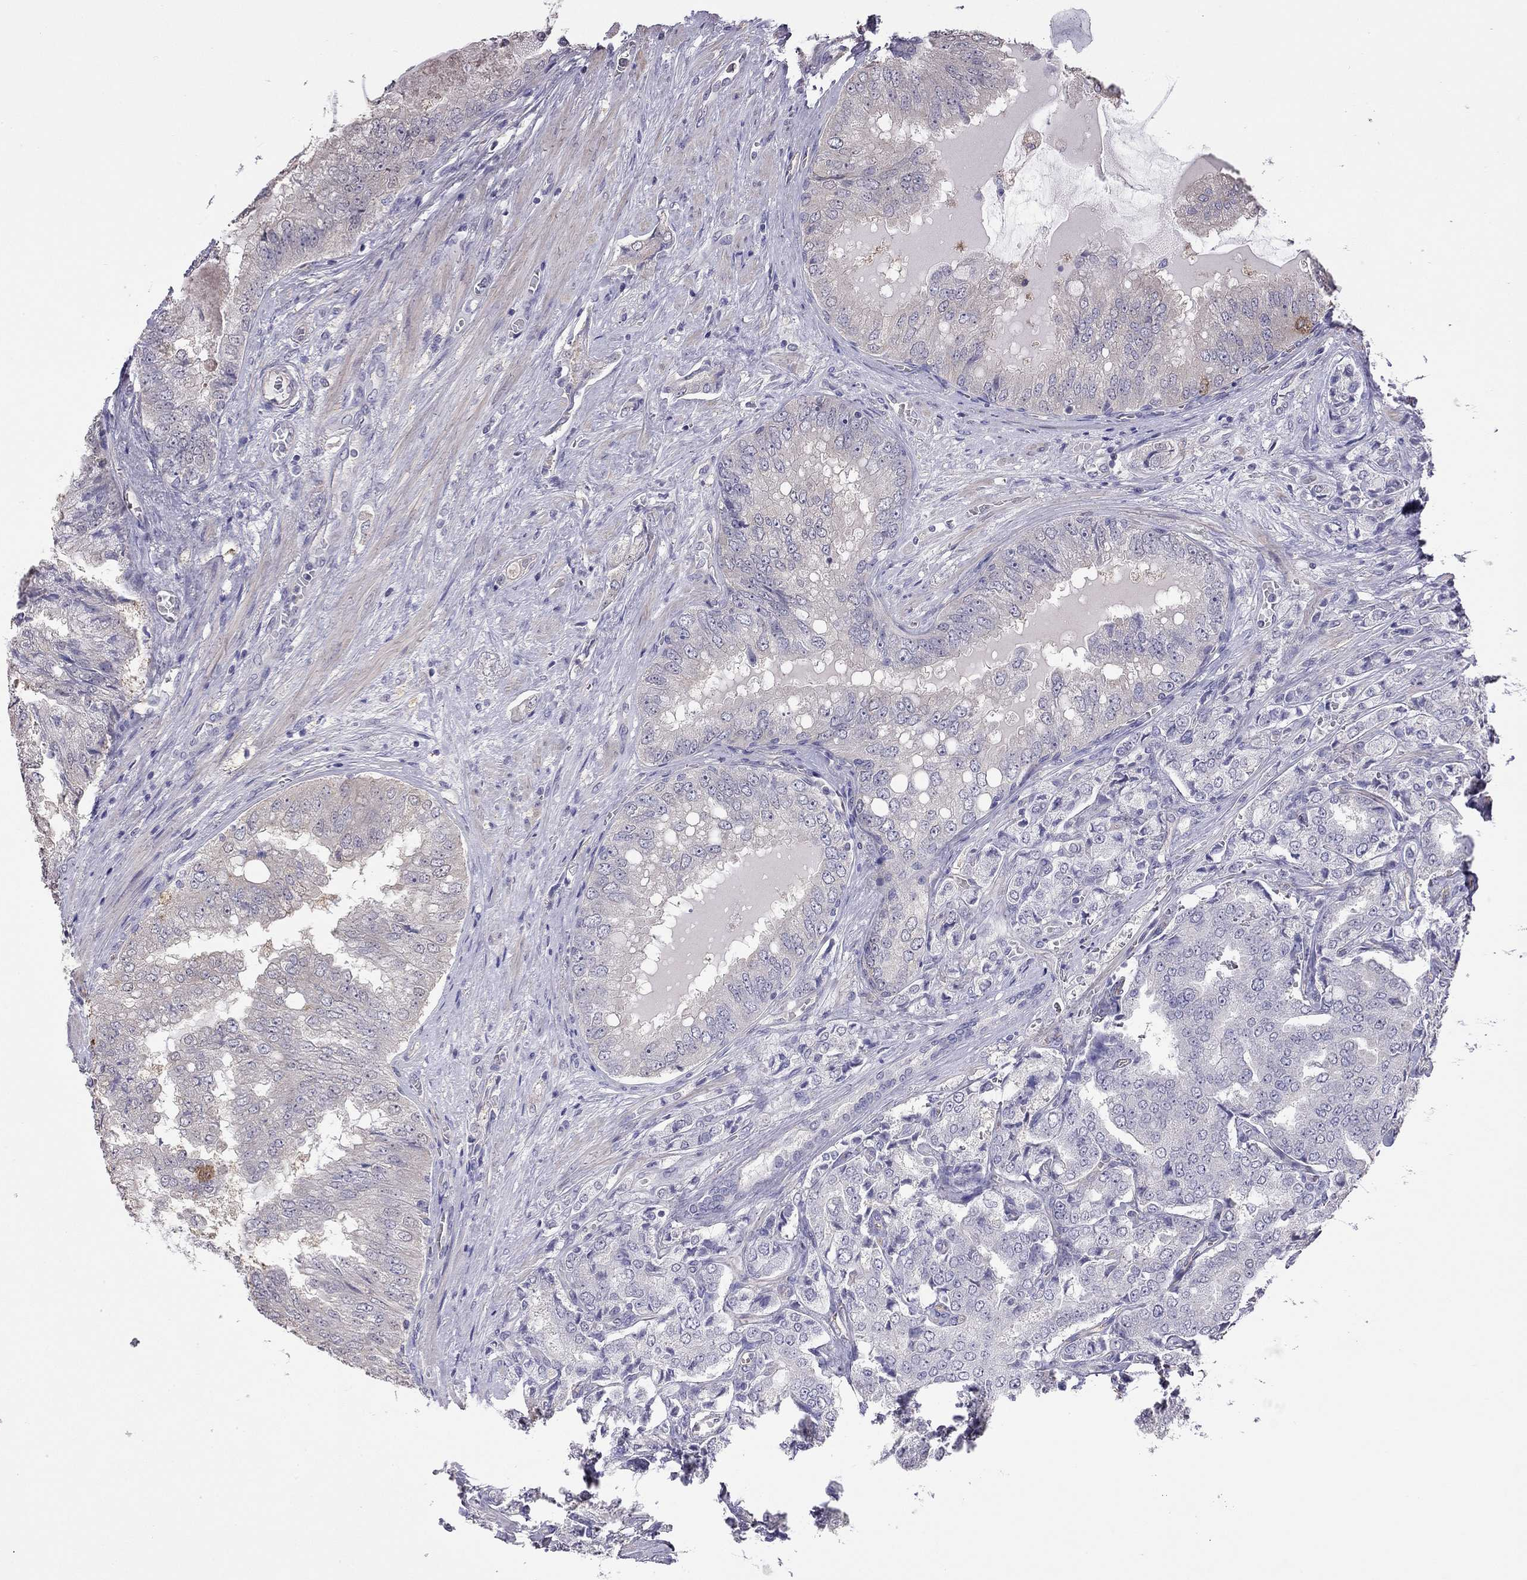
{"staining": {"intensity": "negative", "quantity": "none", "location": "none"}, "tissue": "prostate cancer", "cell_type": "Tumor cells", "image_type": "cancer", "snomed": [{"axis": "morphology", "description": "Adenocarcinoma, NOS"}, {"axis": "topography", "description": "Prostate"}], "caption": "The micrograph shows no staining of tumor cells in prostate adenocarcinoma. (DAB immunohistochemistry visualized using brightfield microscopy, high magnification).", "gene": "FEZ1", "patient": {"sex": "male", "age": 65}}